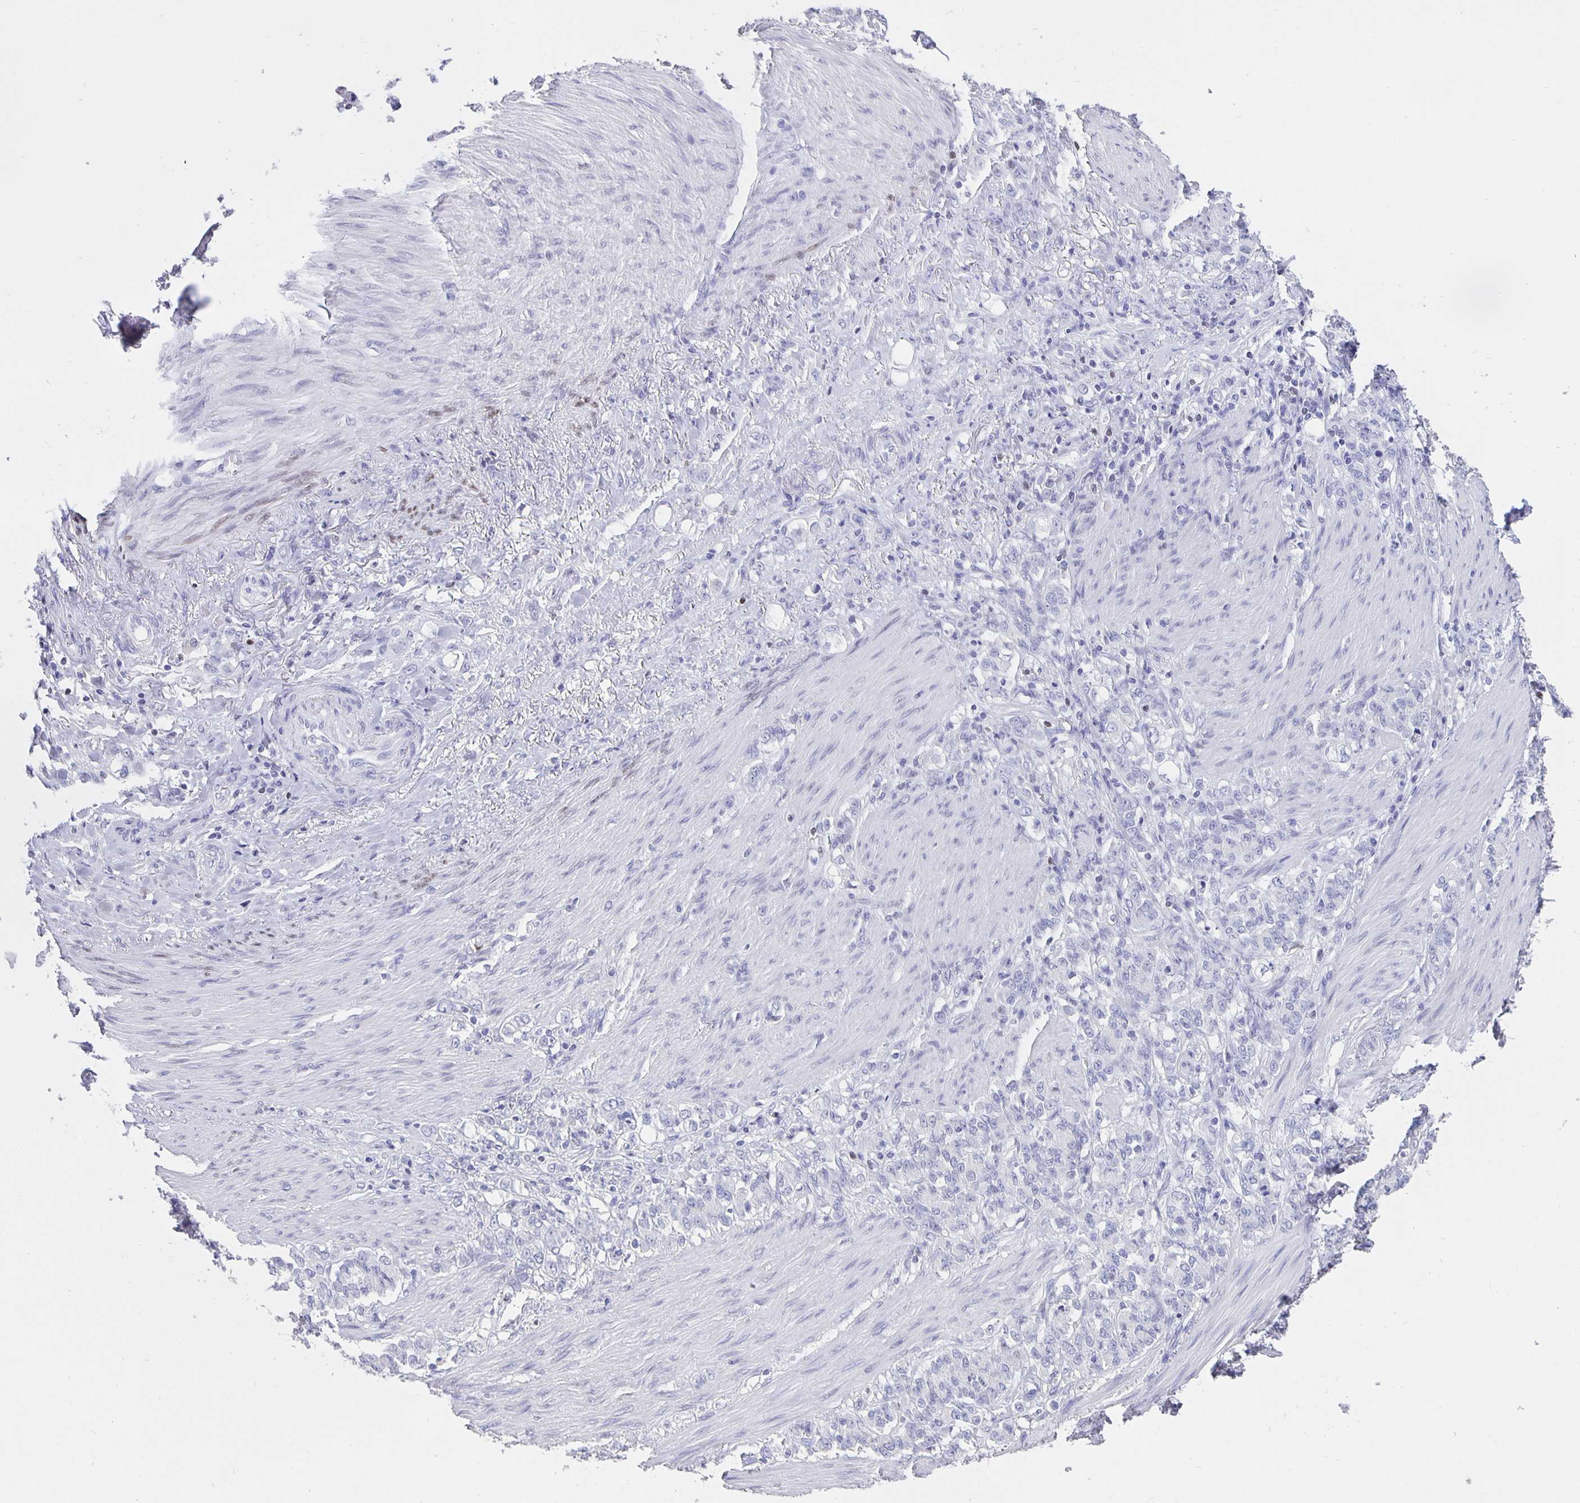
{"staining": {"intensity": "negative", "quantity": "none", "location": "none"}, "tissue": "stomach cancer", "cell_type": "Tumor cells", "image_type": "cancer", "snomed": [{"axis": "morphology", "description": "Adenocarcinoma, NOS"}, {"axis": "topography", "description": "Stomach"}], "caption": "A high-resolution histopathology image shows IHC staining of stomach cancer (adenocarcinoma), which reveals no significant expression in tumor cells. (DAB (3,3'-diaminobenzidine) immunohistochemistry visualized using brightfield microscopy, high magnification).", "gene": "SATB2", "patient": {"sex": "female", "age": 79}}